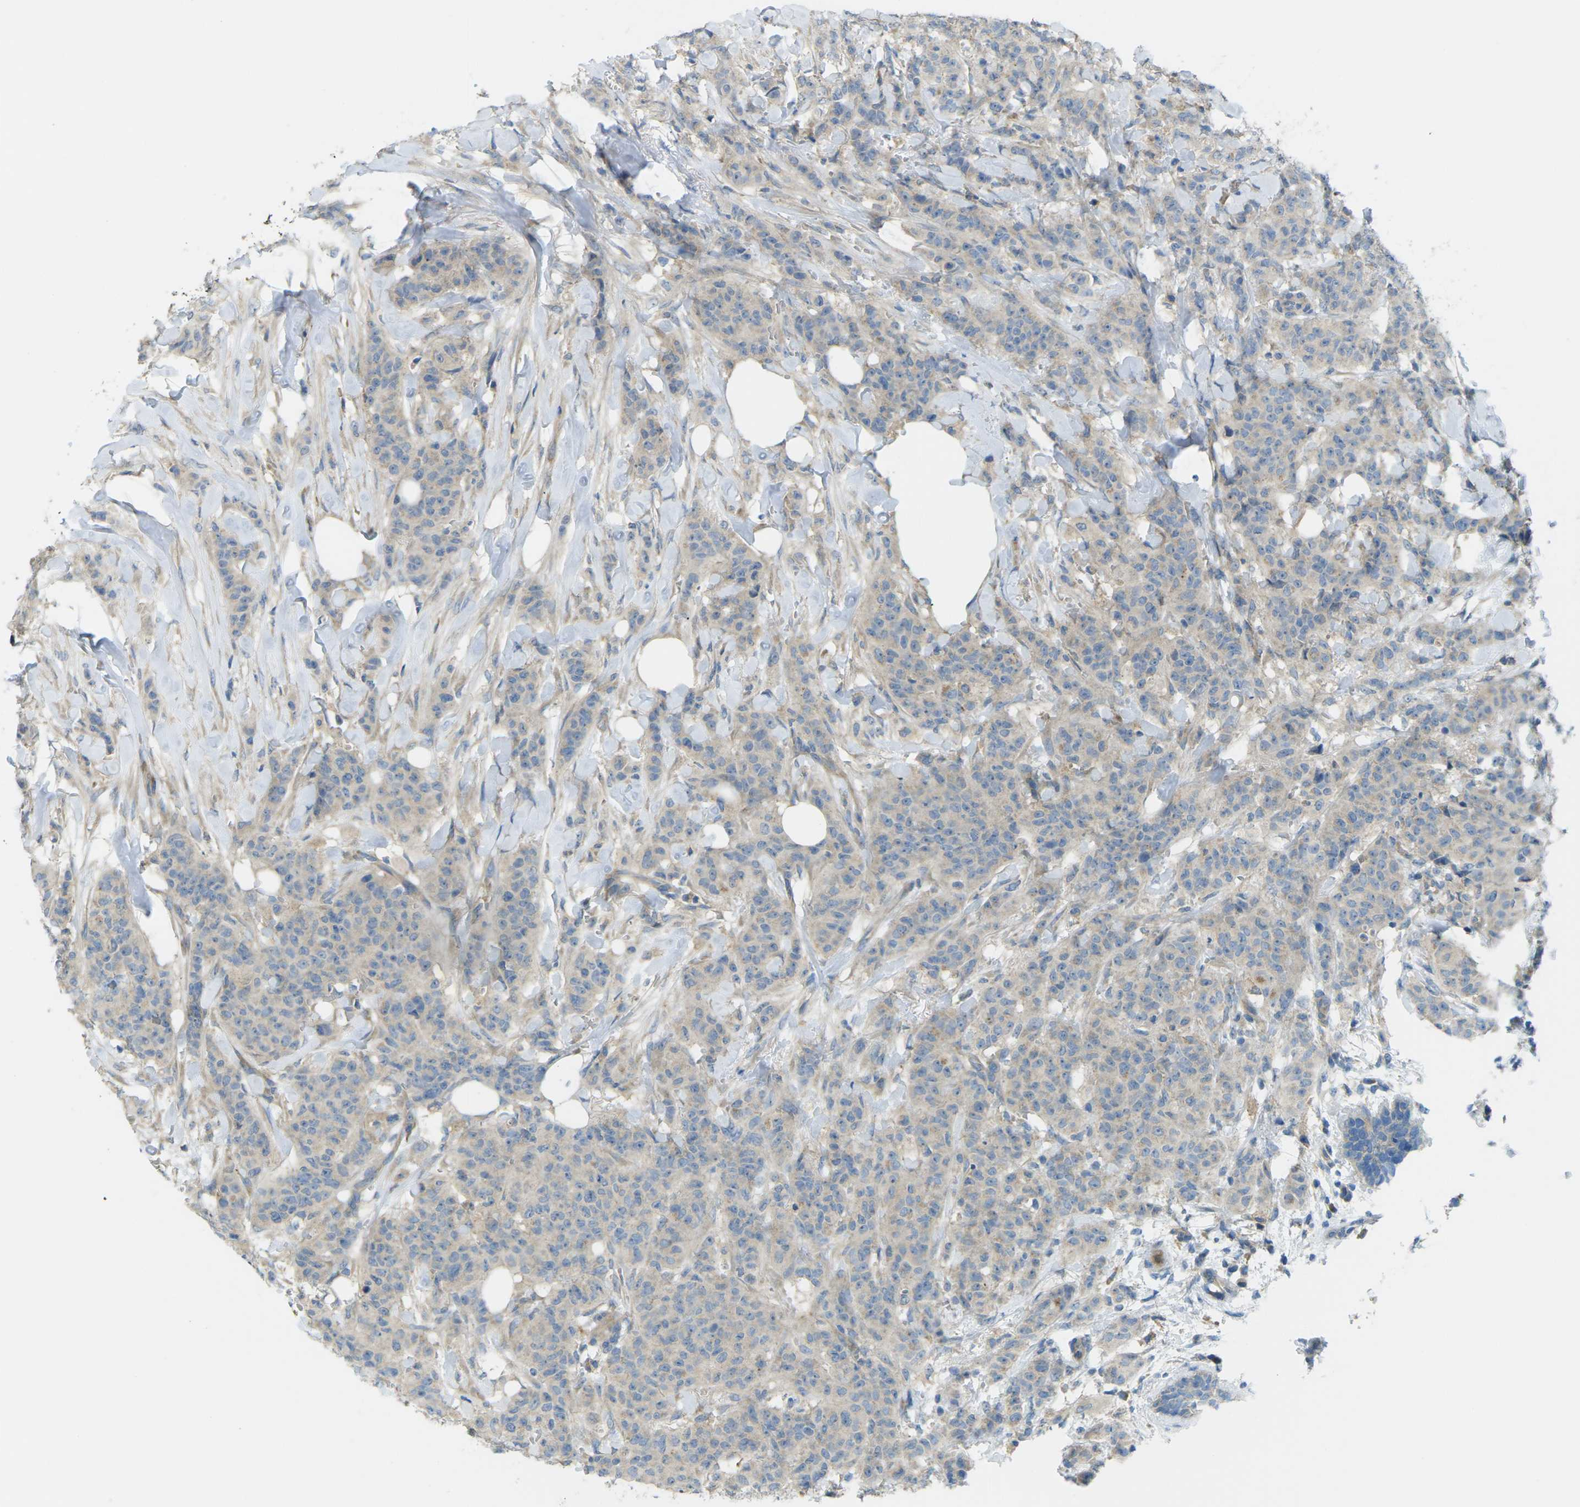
{"staining": {"intensity": "weak", "quantity": "25%-75%", "location": "cytoplasmic/membranous"}, "tissue": "breast cancer", "cell_type": "Tumor cells", "image_type": "cancer", "snomed": [{"axis": "morphology", "description": "Normal tissue, NOS"}, {"axis": "morphology", "description": "Duct carcinoma"}, {"axis": "topography", "description": "Breast"}], "caption": "A low amount of weak cytoplasmic/membranous staining is seen in approximately 25%-75% of tumor cells in breast cancer tissue.", "gene": "MYLK4", "patient": {"sex": "female", "age": 40}}